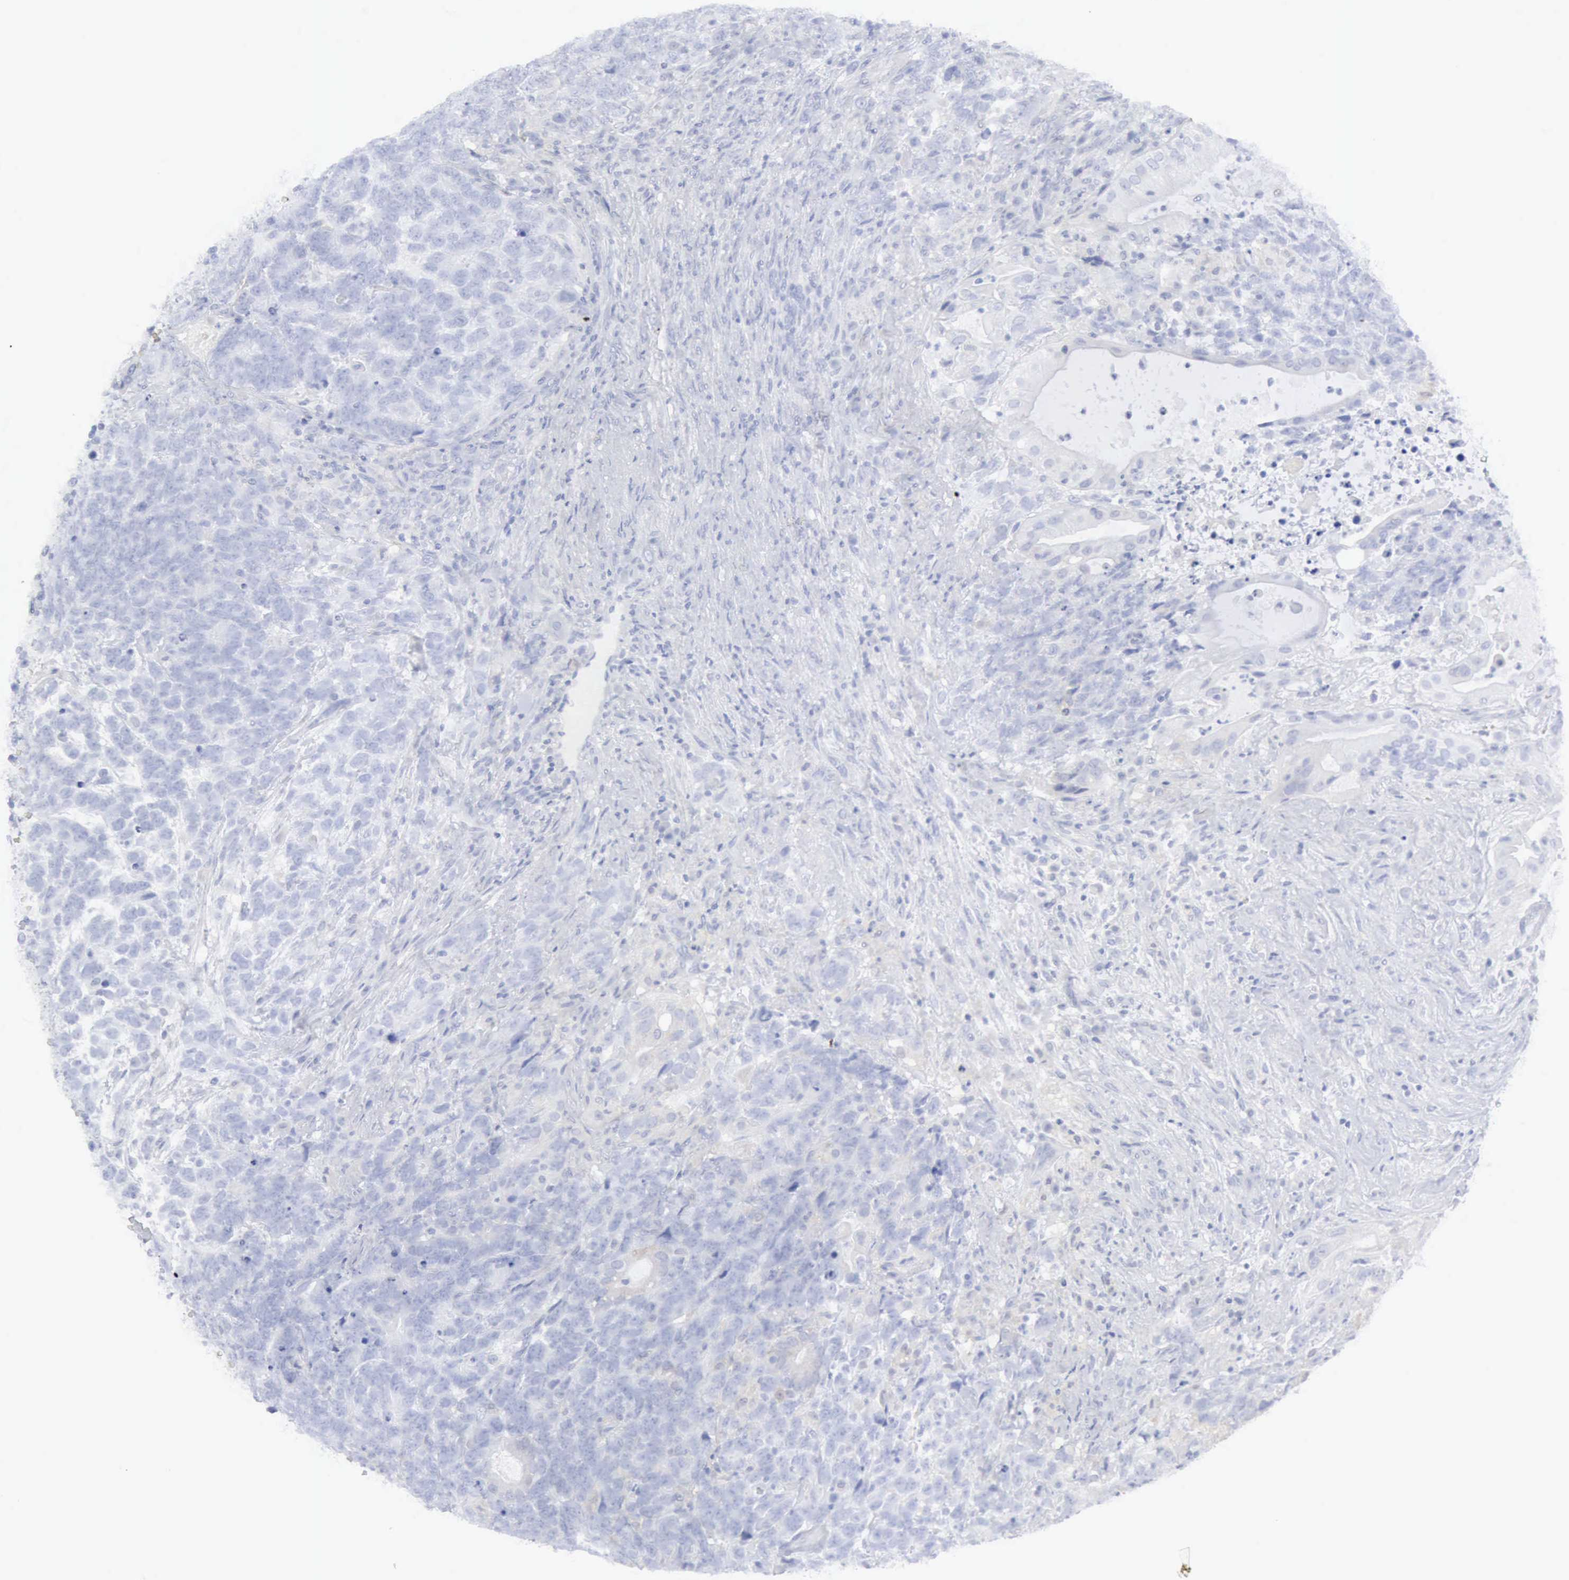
{"staining": {"intensity": "negative", "quantity": "none", "location": "none"}, "tissue": "testis cancer", "cell_type": "Tumor cells", "image_type": "cancer", "snomed": [{"axis": "morphology", "description": "Carcinoma, Embryonal, NOS"}, {"axis": "topography", "description": "Testis"}], "caption": "Tumor cells show no significant expression in testis cancer (embryonal carcinoma).", "gene": "STAT1", "patient": {"sex": "male", "age": 26}}